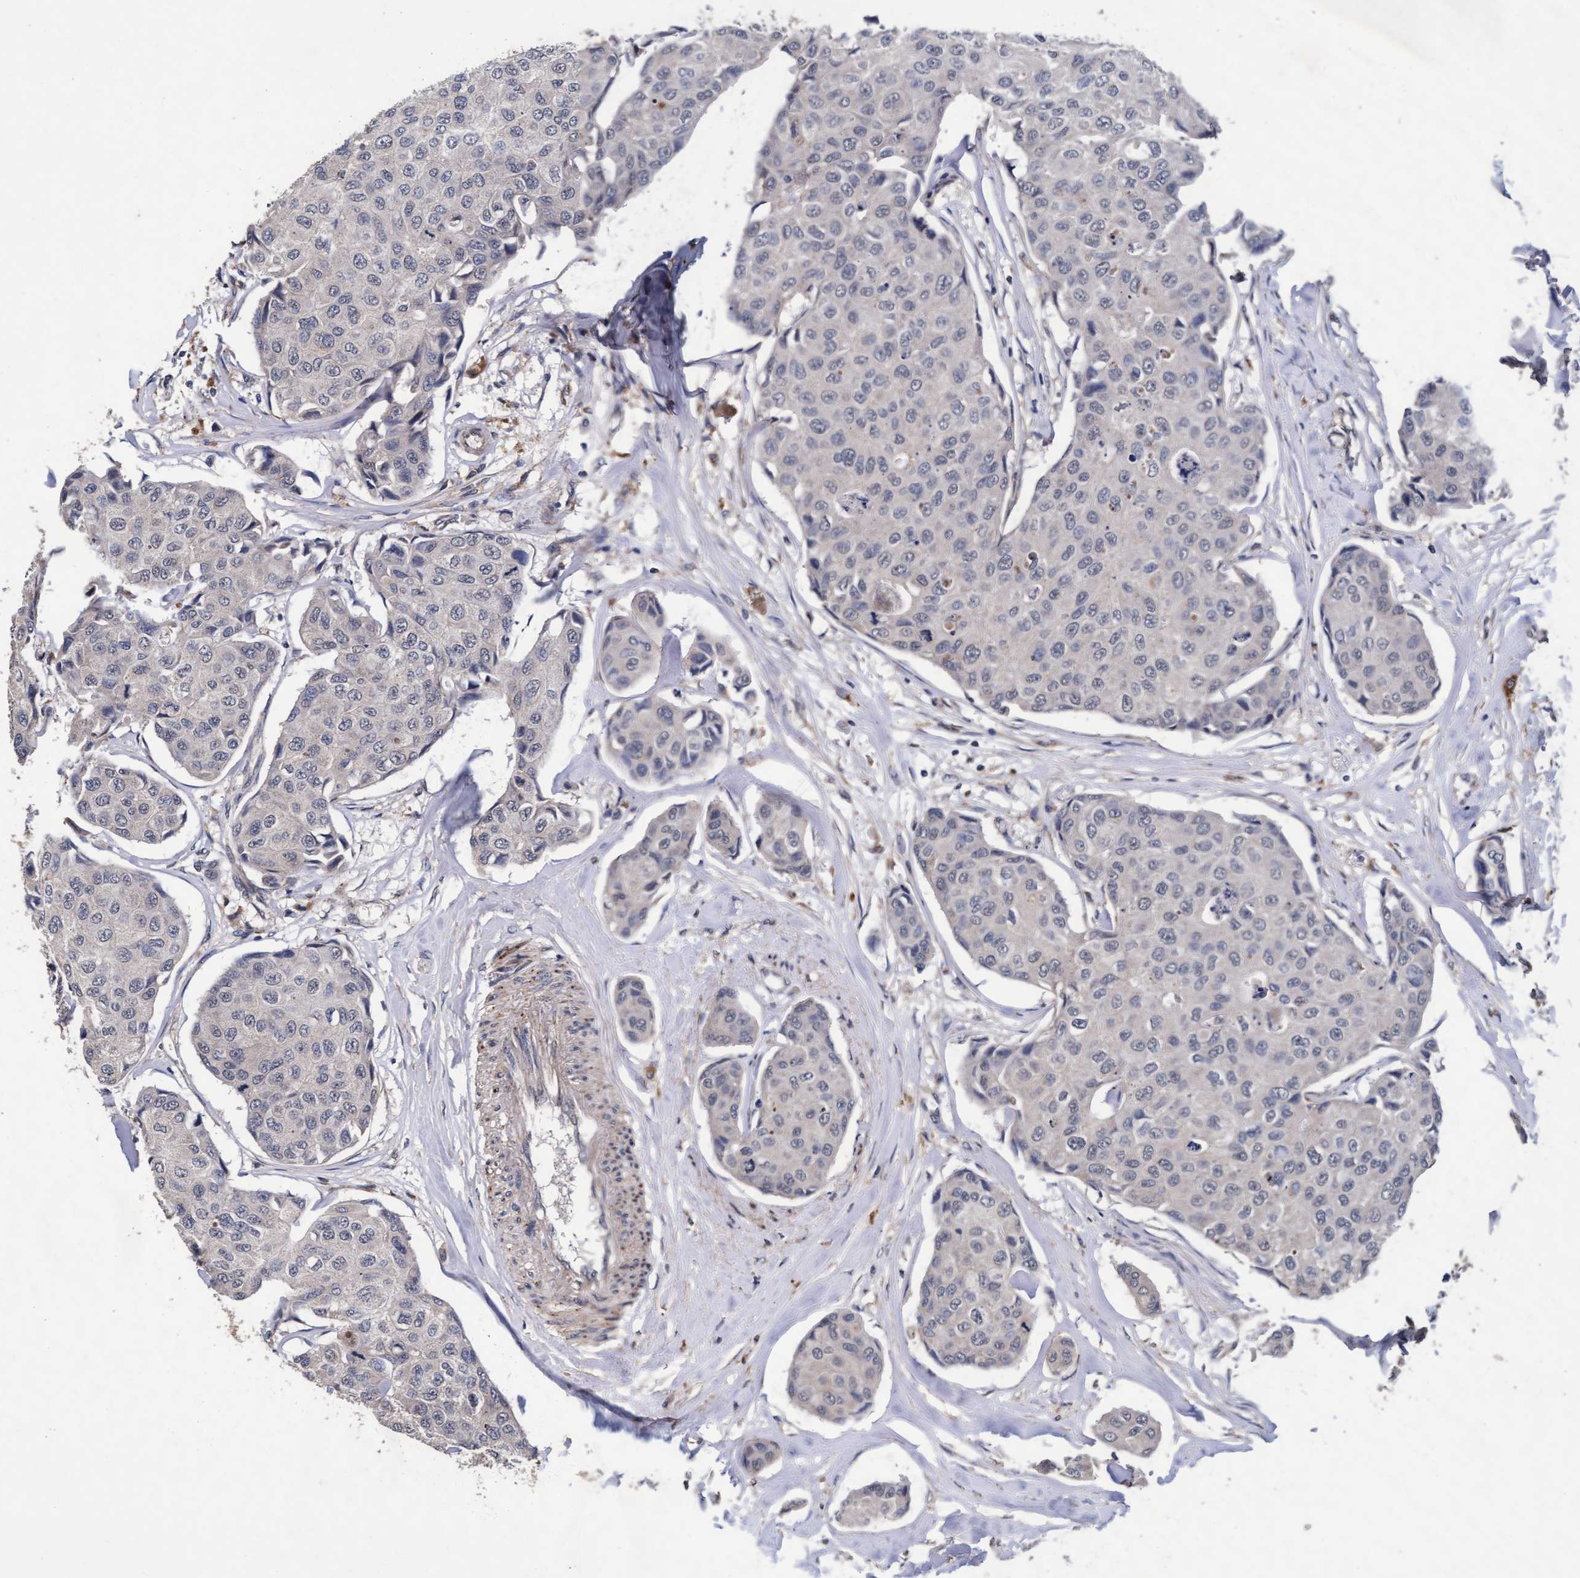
{"staining": {"intensity": "negative", "quantity": "none", "location": "none"}, "tissue": "breast cancer", "cell_type": "Tumor cells", "image_type": "cancer", "snomed": [{"axis": "morphology", "description": "Duct carcinoma"}, {"axis": "topography", "description": "Breast"}], "caption": "Tumor cells show no significant protein positivity in breast cancer (intraductal carcinoma).", "gene": "CPQ", "patient": {"sex": "female", "age": 80}}